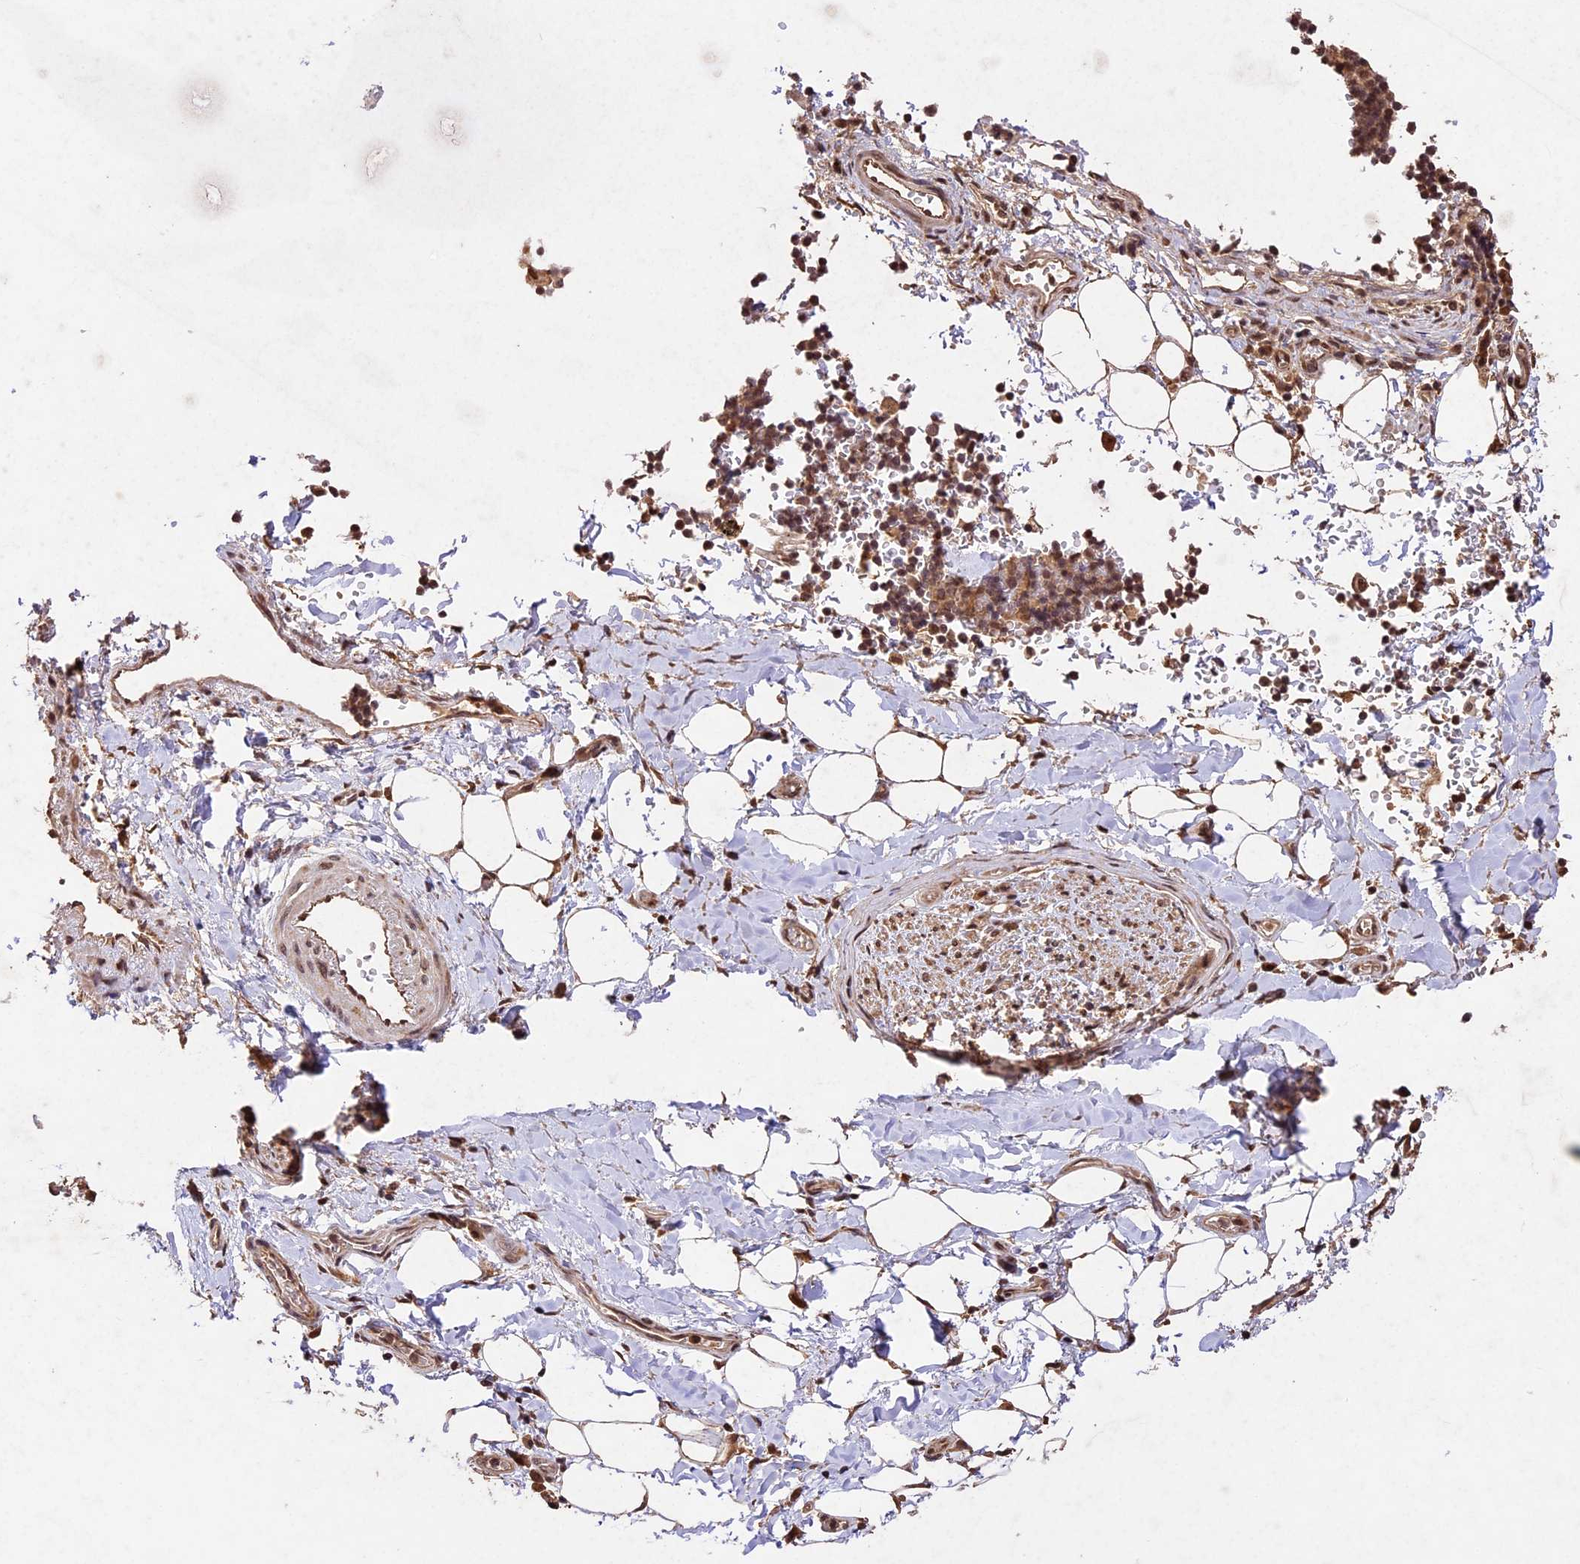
{"staining": {"intensity": "moderate", "quantity": ">75%", "location": "cytoplasmic/membranous,nuclear"}, "tissue": "adipose tissue", "cell_type": "Adipocytes", "image_type": "normal", "snomed": [{"axis": "morphology", "description": "Normal tissue, NOS"}, {"axis": "topography", "description": "Lymph node"}, {"axis": "topography", "description": "Cartilage tissue"}, {"axis": "topography", "description": "Bronchus"}], "caption": "An immunohistochemistry micrograph of unremarkable tissue is shown. Protein staining in brown highlights moderate cytoplasmic/membranous,nuclear positivity in adipose tissue within adipocytes. (Stains: DAB in brown, nuclei in blue, Microscopy: brightfield microscopy at high magnification).", "gene": "CDKN2AIP", "patient": {"sex": "male", "age": 63}}